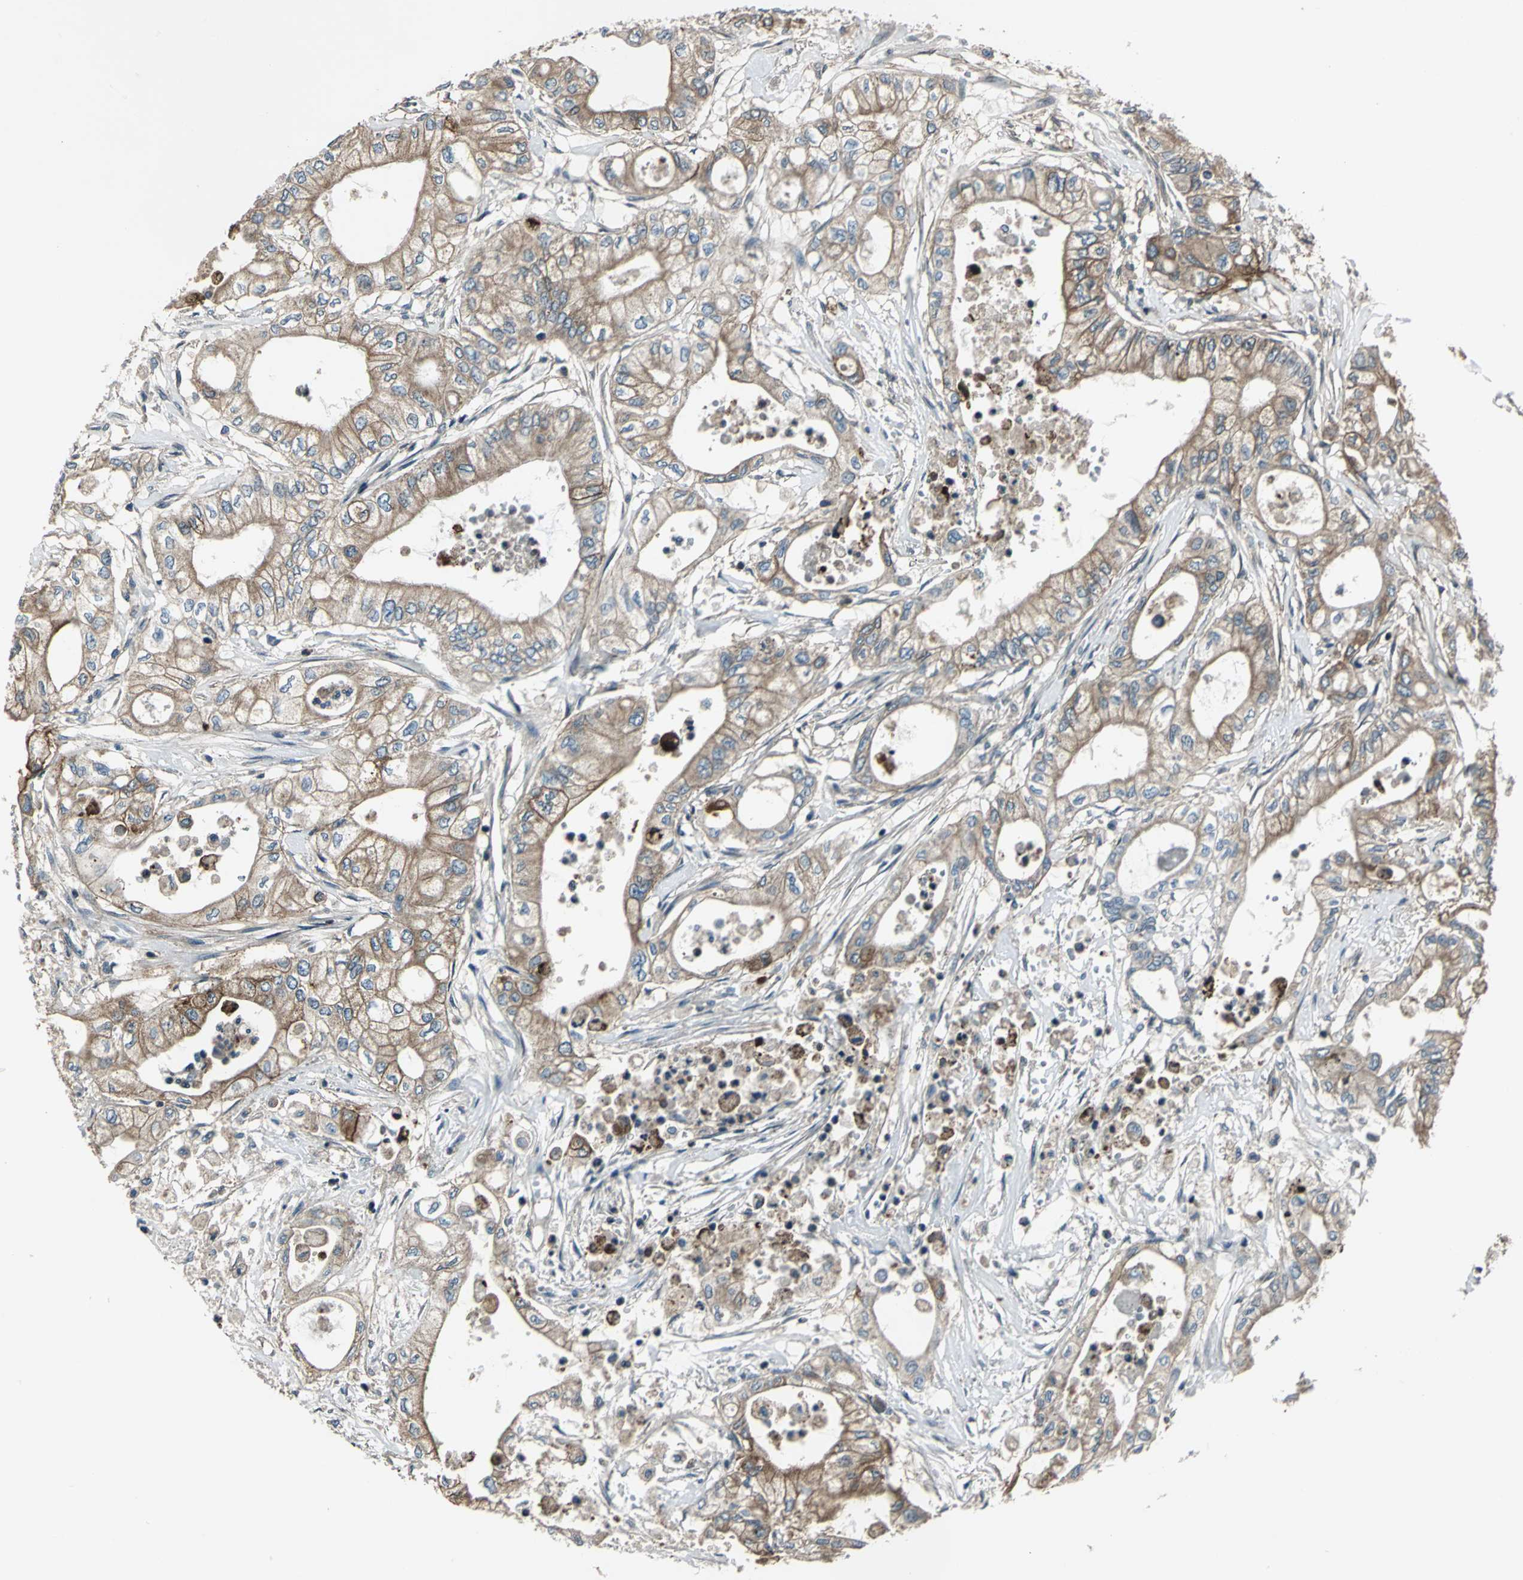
{"staining": {"intensity": "moderate", "quantity": ">75%", "location": "cytoplasmic/membranous"}, "tissue": "pancreatic cancer", "cell_type": "Tumor cells", "image_type": "cancer", "snomed": [{"axis": "morphology", "description": "Adenocarcinoma, NOS"}, {"axis": "topography", "description": "Pancreas"}], "caption": "Tumor cells exhibit moderate cytoplasmic/membranous expression in about >75% of cells in pancreatic cancer (adenocarcinoma). (Brightfield microscopy of DAB IHC at high magnification).", "gene": "NR2C2", "patient": {"sex": "male", "age": 79}}